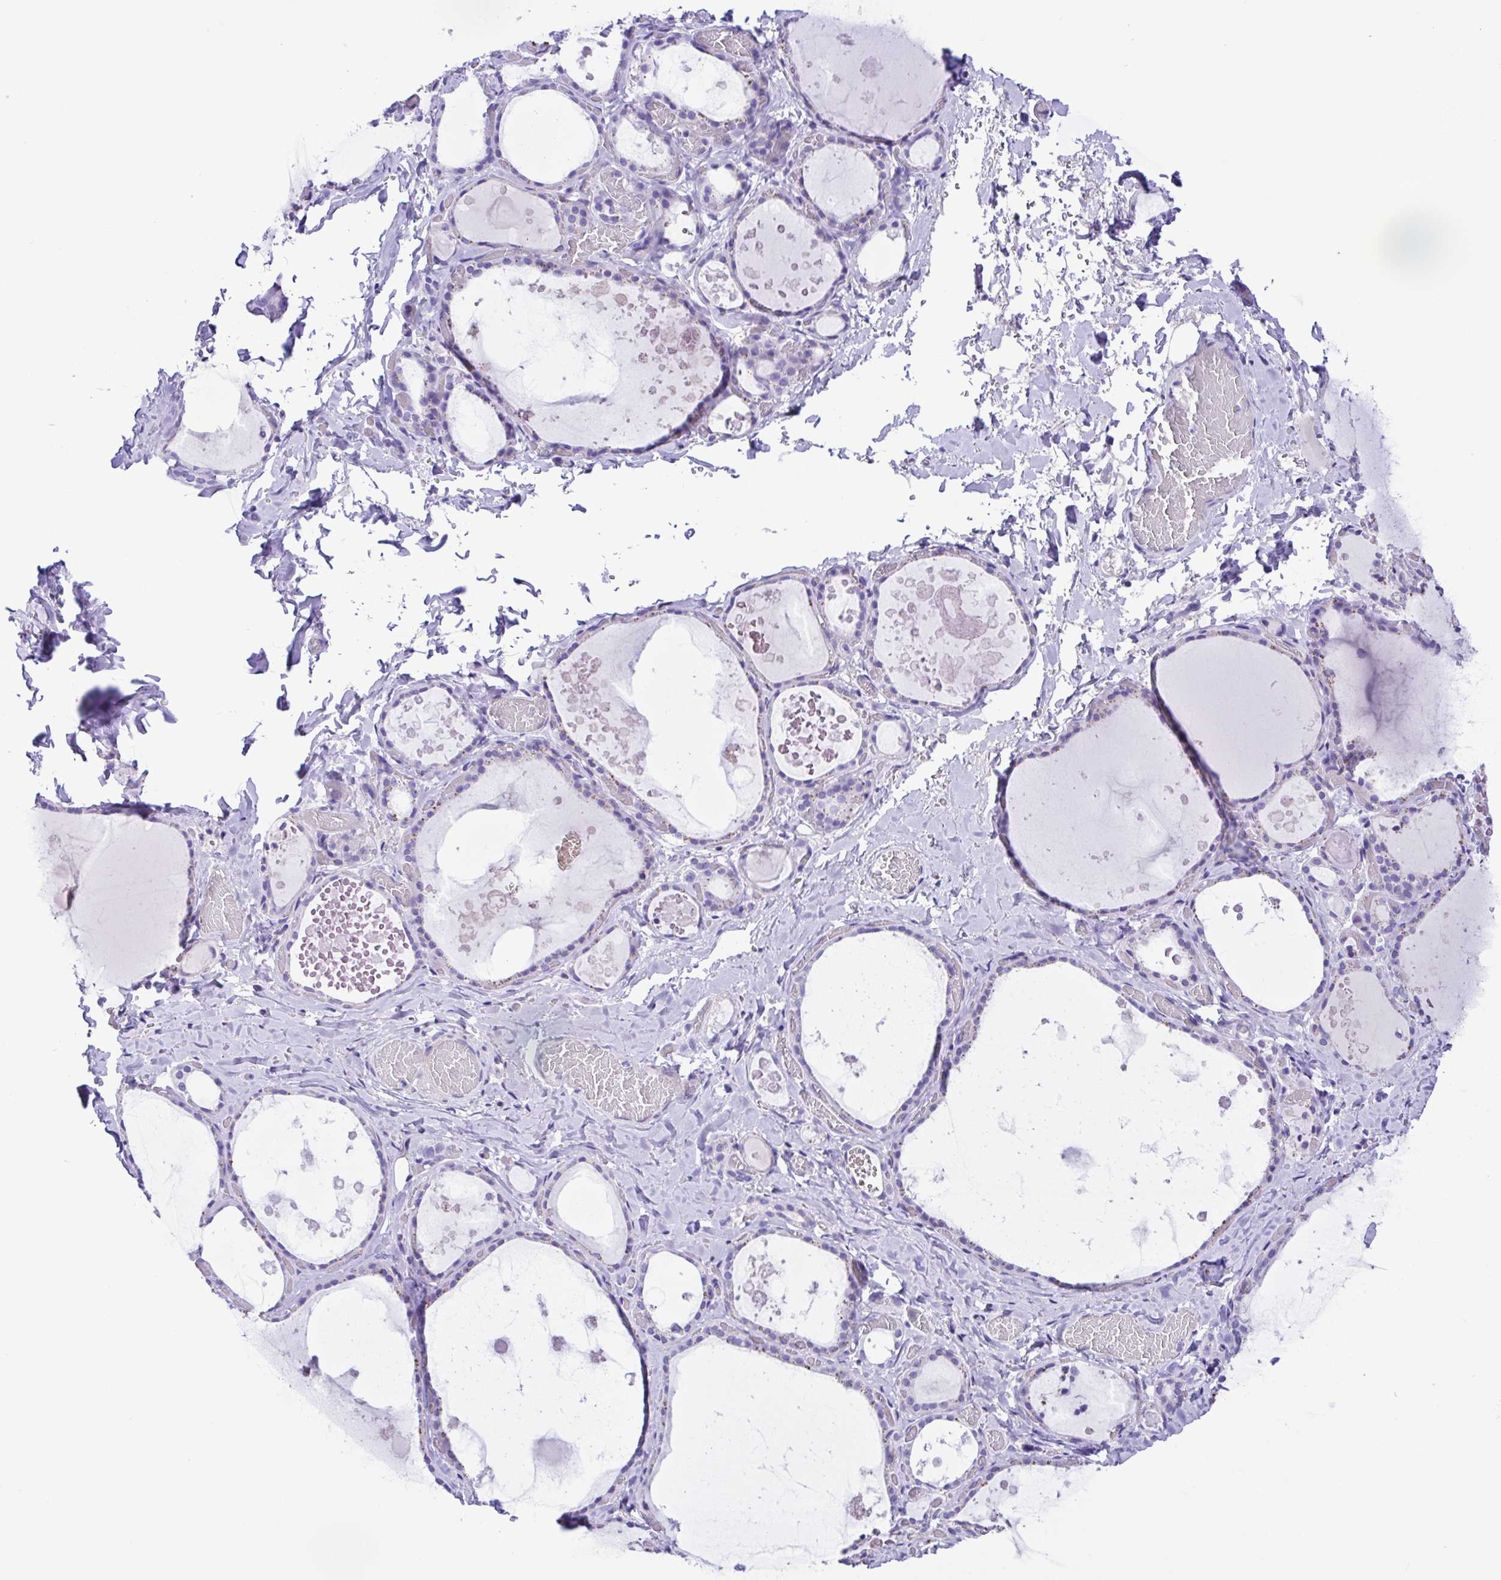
{"staining": {"intensity": "negative", "quantity": "none", "location": "none"}, "tissue": "thyroid gland", "cell_type": "Glandular cells", "image_type": "normal", "snomed": [{"axis": "morphology", "description": "Normal tissue, NOS"}, {"axis": "topography", "description": "Thyroid gland"}], "caption": "A micrograph of thyroid gland stained for a protein displays no brown staining in glandular cells.", "gene": "ISM2", "patient": {"sex": "female", "age": 56}}